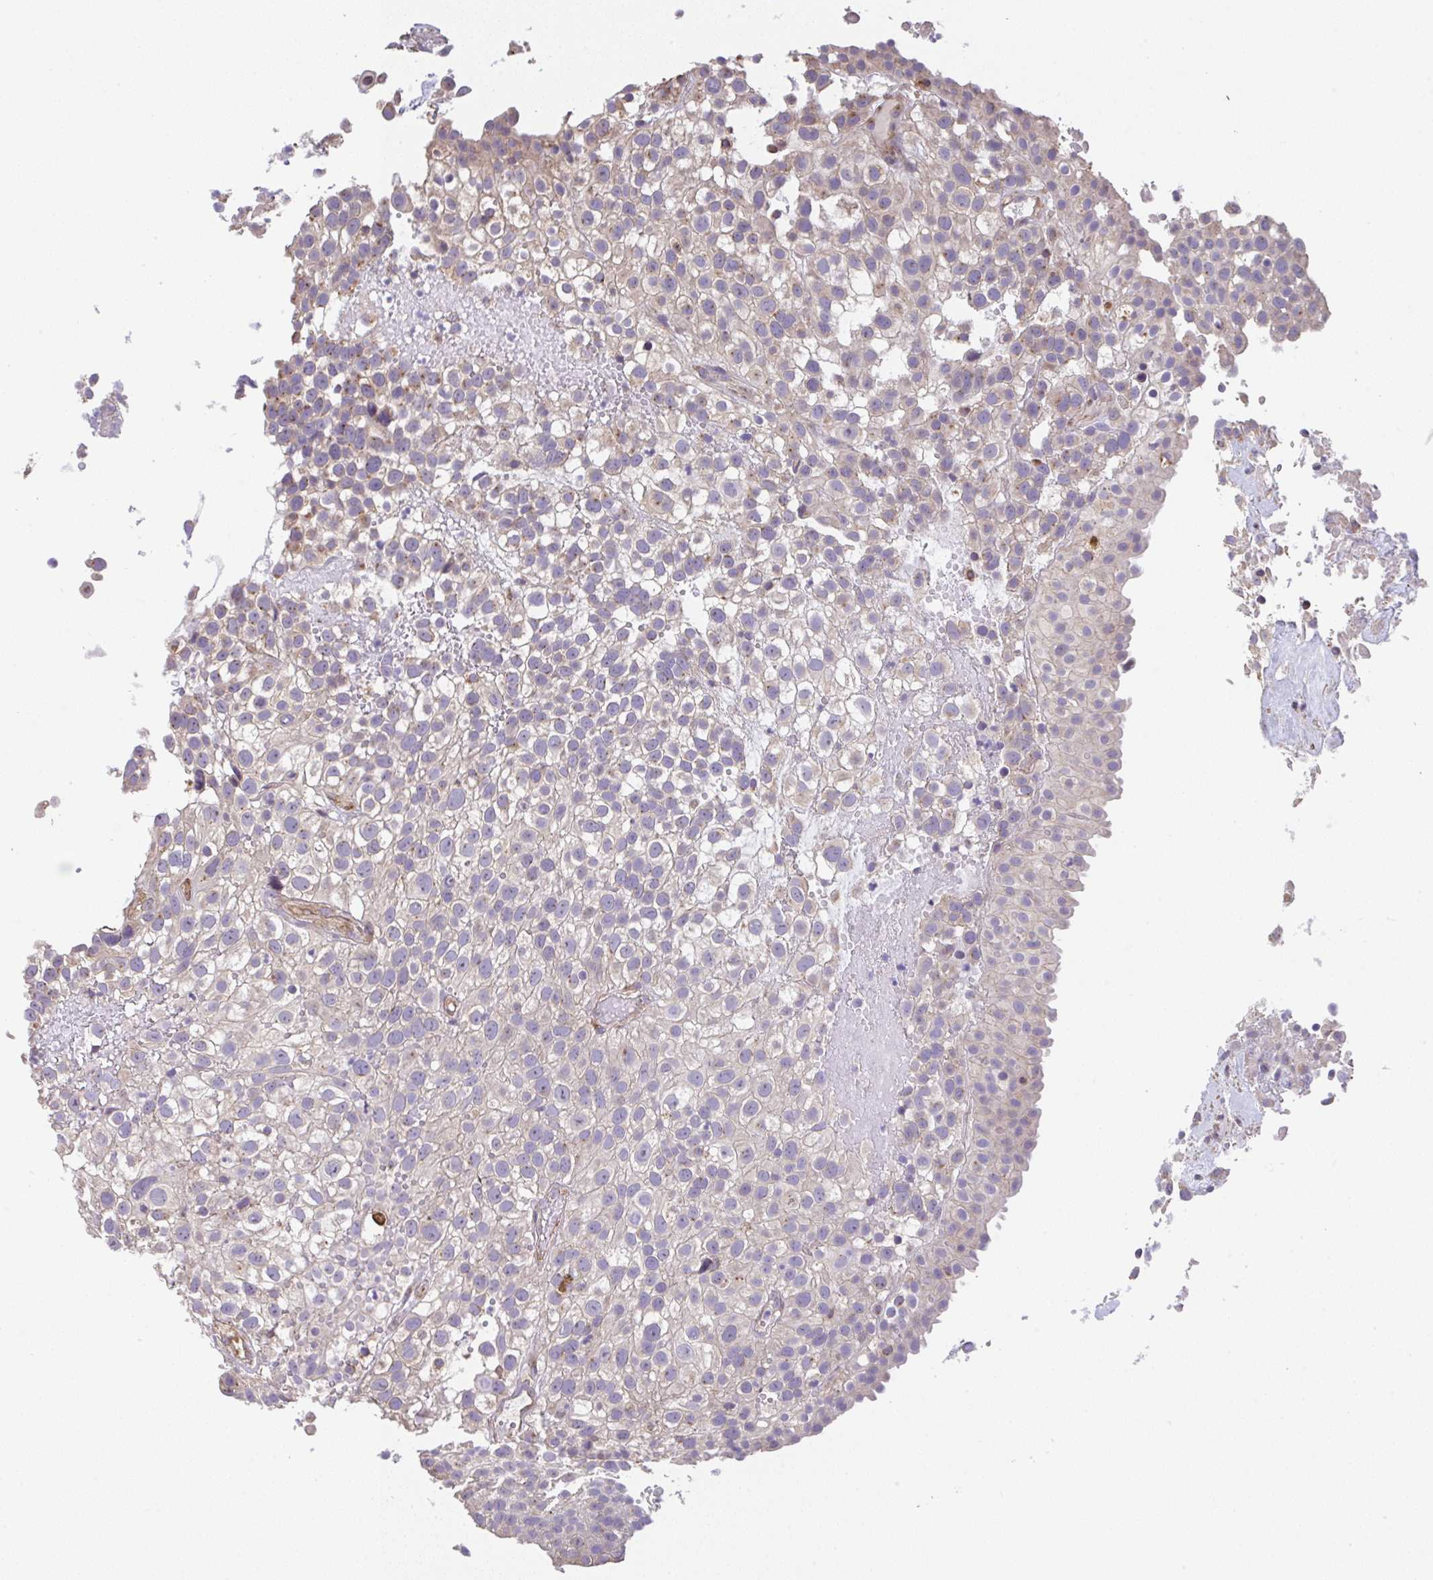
{"staining": {"intensity": "weak", "quantity": "<25%", "location": "cytoplasmic/membranous"}, "tissue": "urothelial cancer", "cell_type": "Tumor cells", "image_type": "cancer", "snomed": [{"axis": "morphology", "description": "Urothelial carcinoma, High grade"}, {"axis": "topography", "description": "Urinary bladder"}], "caption": "An IHC micrograph of high-grade urothelial carcinoma is shown. There is no staining in tumor cells of high-grade urothelial carcinoma.", "gene": "RUNDC3B", "patient": {"sex": "male", "age": 56}}